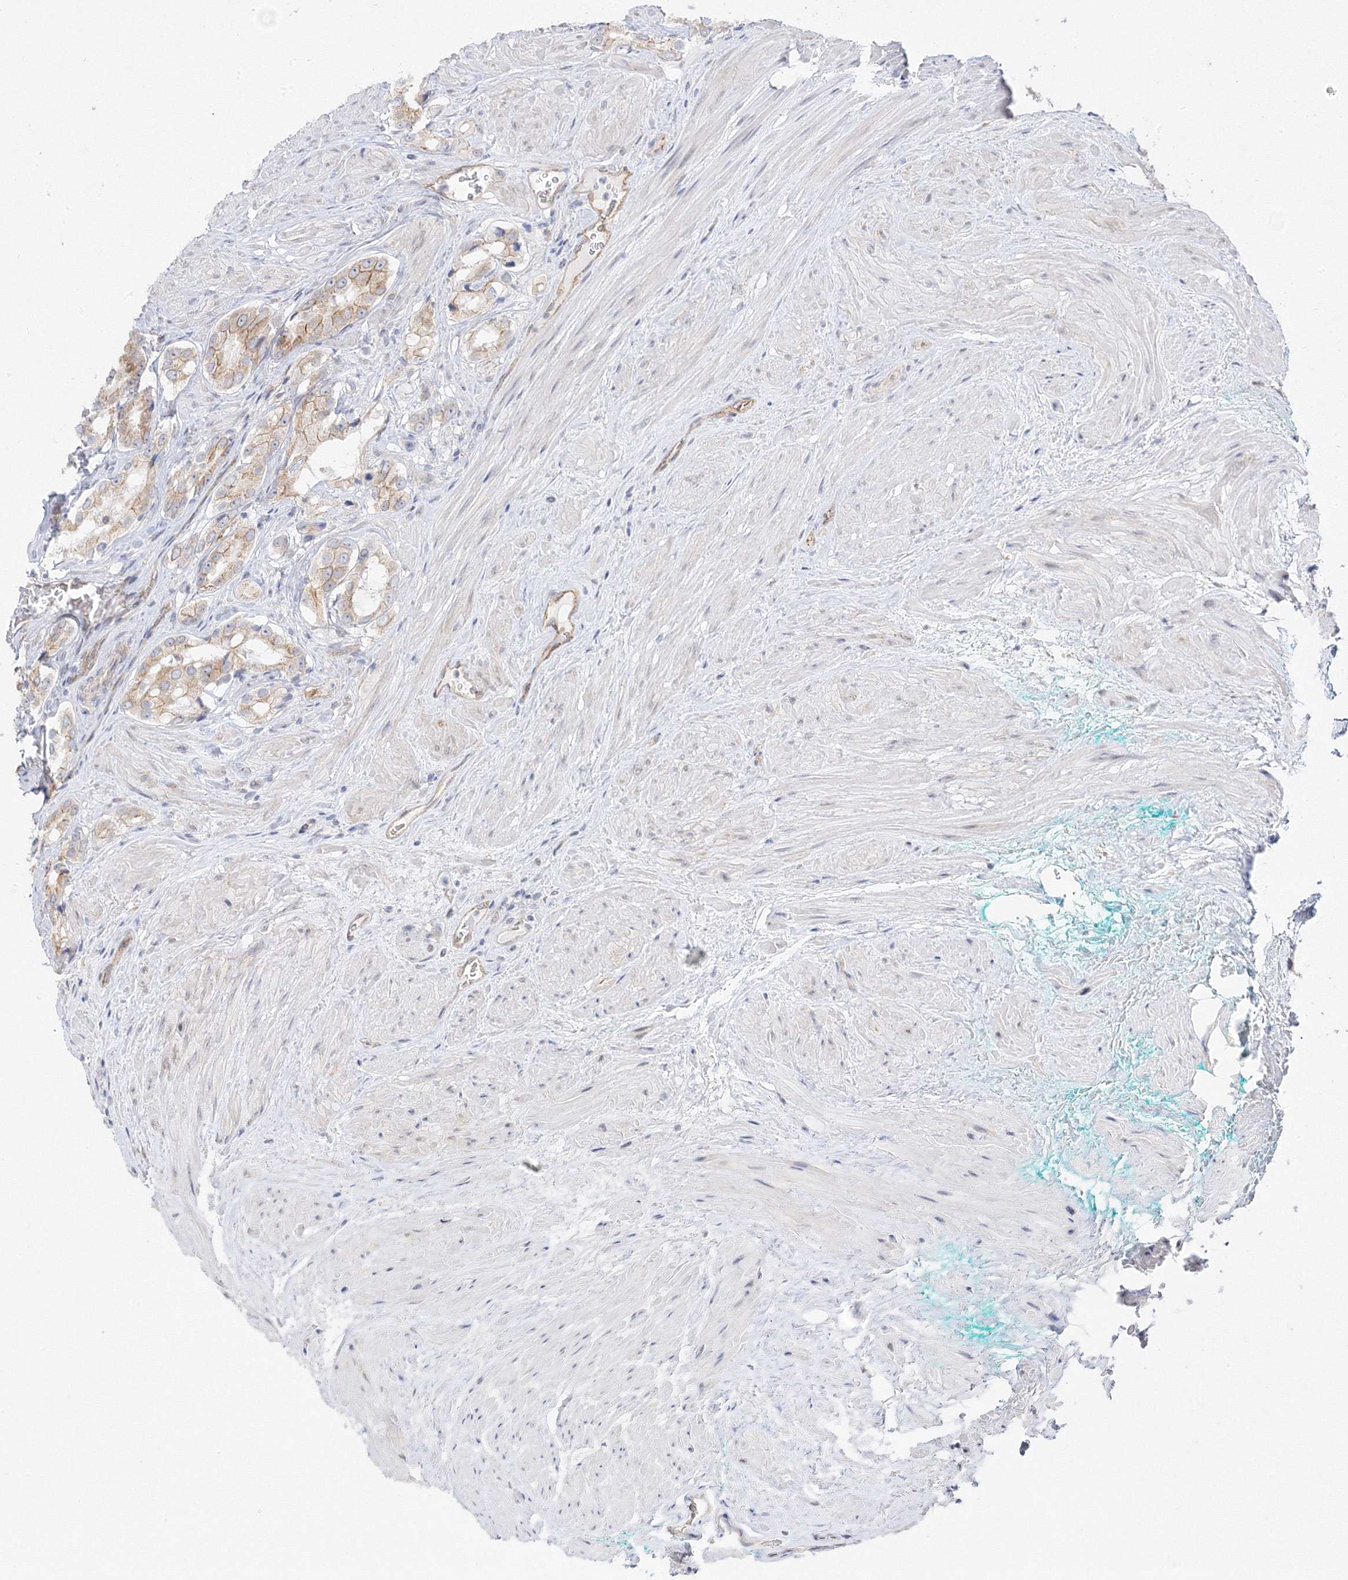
{"staining": {"intensity": "moderate", "quantity": "<25%", "location": "cytoplasmic/membranous"}, "tissue": "prostate cancer", "cell_type": "Tumor cells", "image_type": "cancer", "snomed": [{"axis": "morphology", "description": "Adenocarcinoma, Low grade"}, {"axis": "topography", "description": "Prostate"}], "caption": "The micrograph exhibits immunohistochemical staining of adenocarcinoma (low-grade) (prostate). There is moderate cytoplasmic/membranous expression is identified in about <25% of tumor cells. The staining was performed using DAB (3,3'-diaminobenzidine), with brown indicating positive protein expression. Nuclei are stained blue with hematoxylin.", "gene": "C2CD2", "patient": {"sex": "male", "age": 54}}